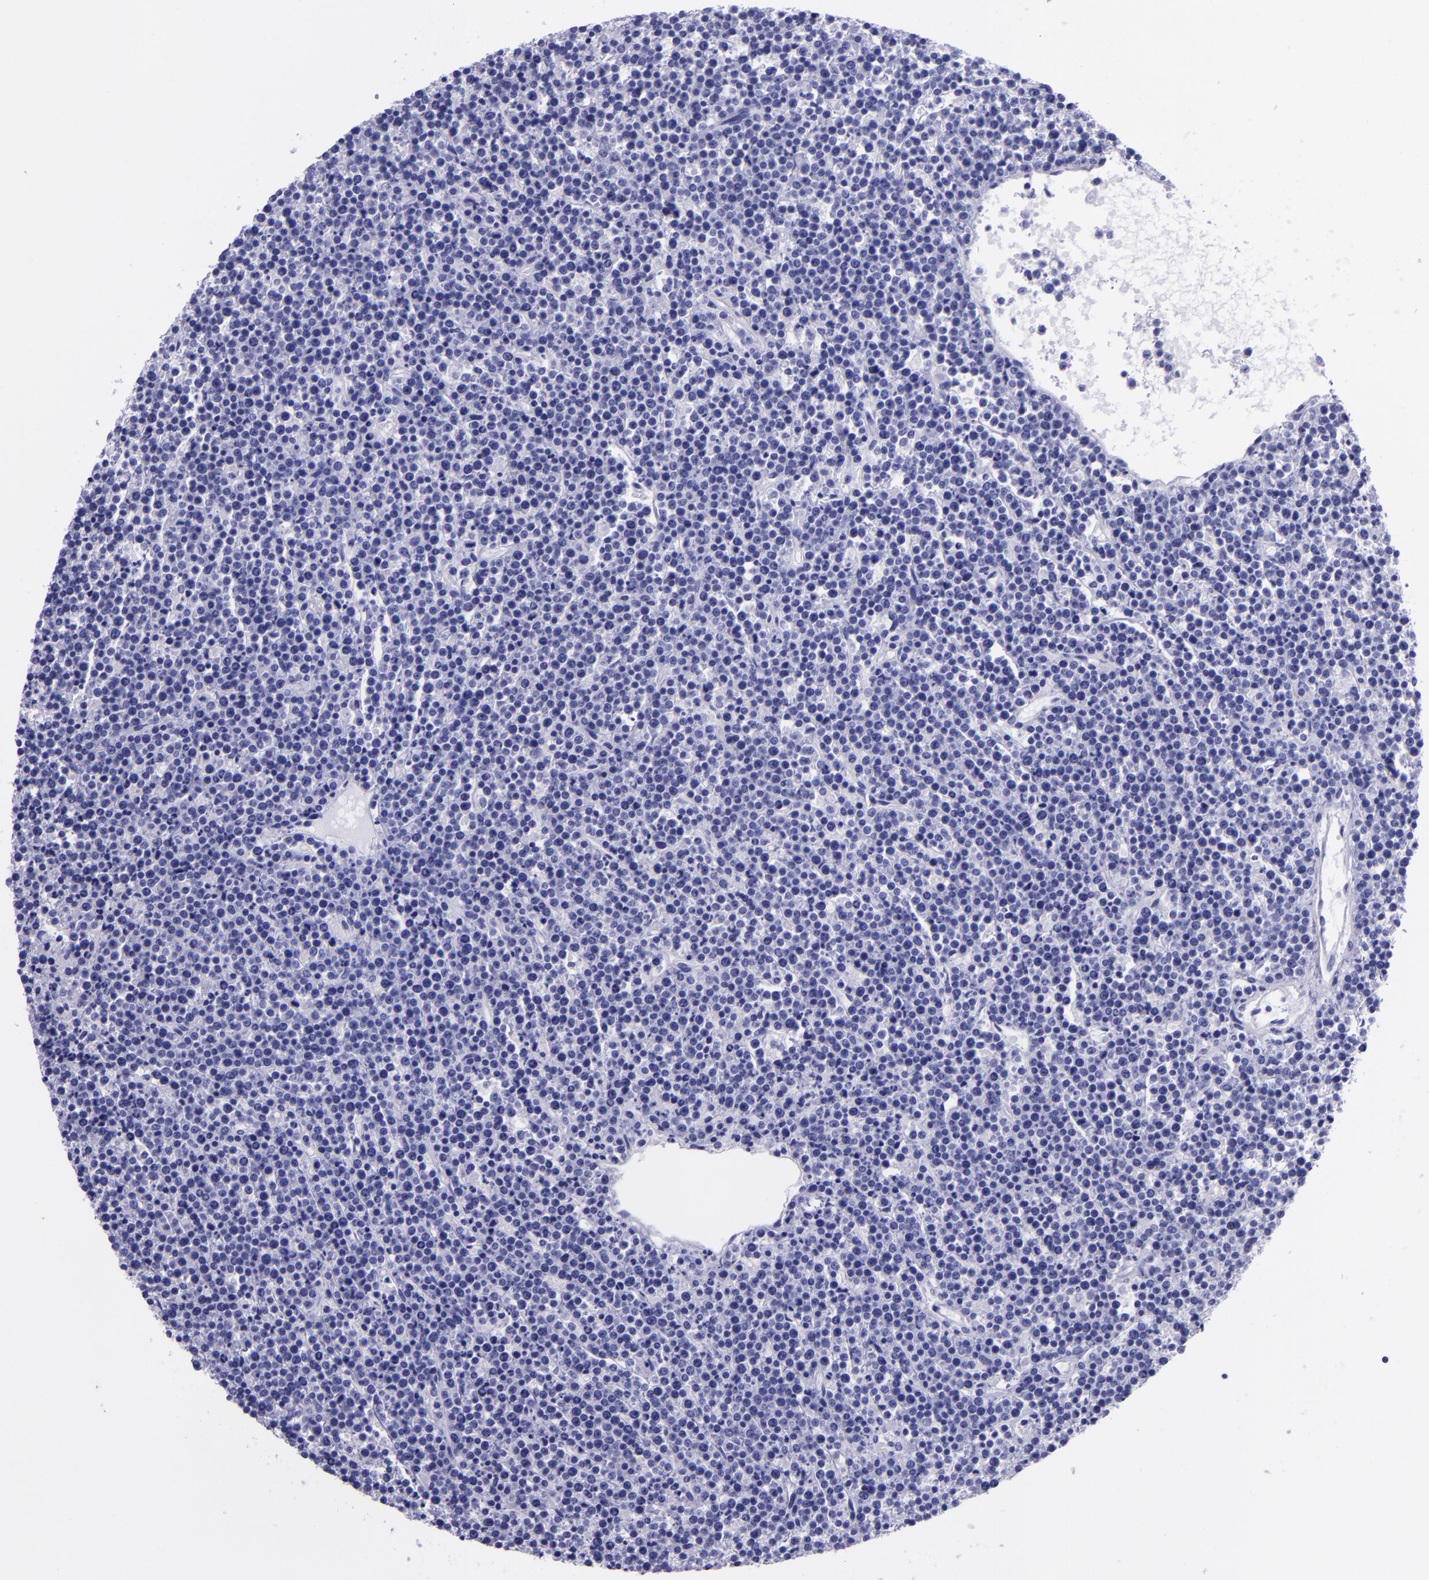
{"staining": {"intensity": "negative", "quantity": "none", "location": "none"}, "tissue": "lymphoma", "cell_type": "Tumor cells", "image_type": "cancer", "snomed": [{"axis": "morphology", "description": "Malignant lymphoma, non-Hodgkin's type, High grade"}, {"axis": "topography", "description": "Ovary"}], "caption": "Tumor cells show no significant expression in lymphoma.", "gene": "KRT4", "patient": {"sex": "female", "age": 56}}